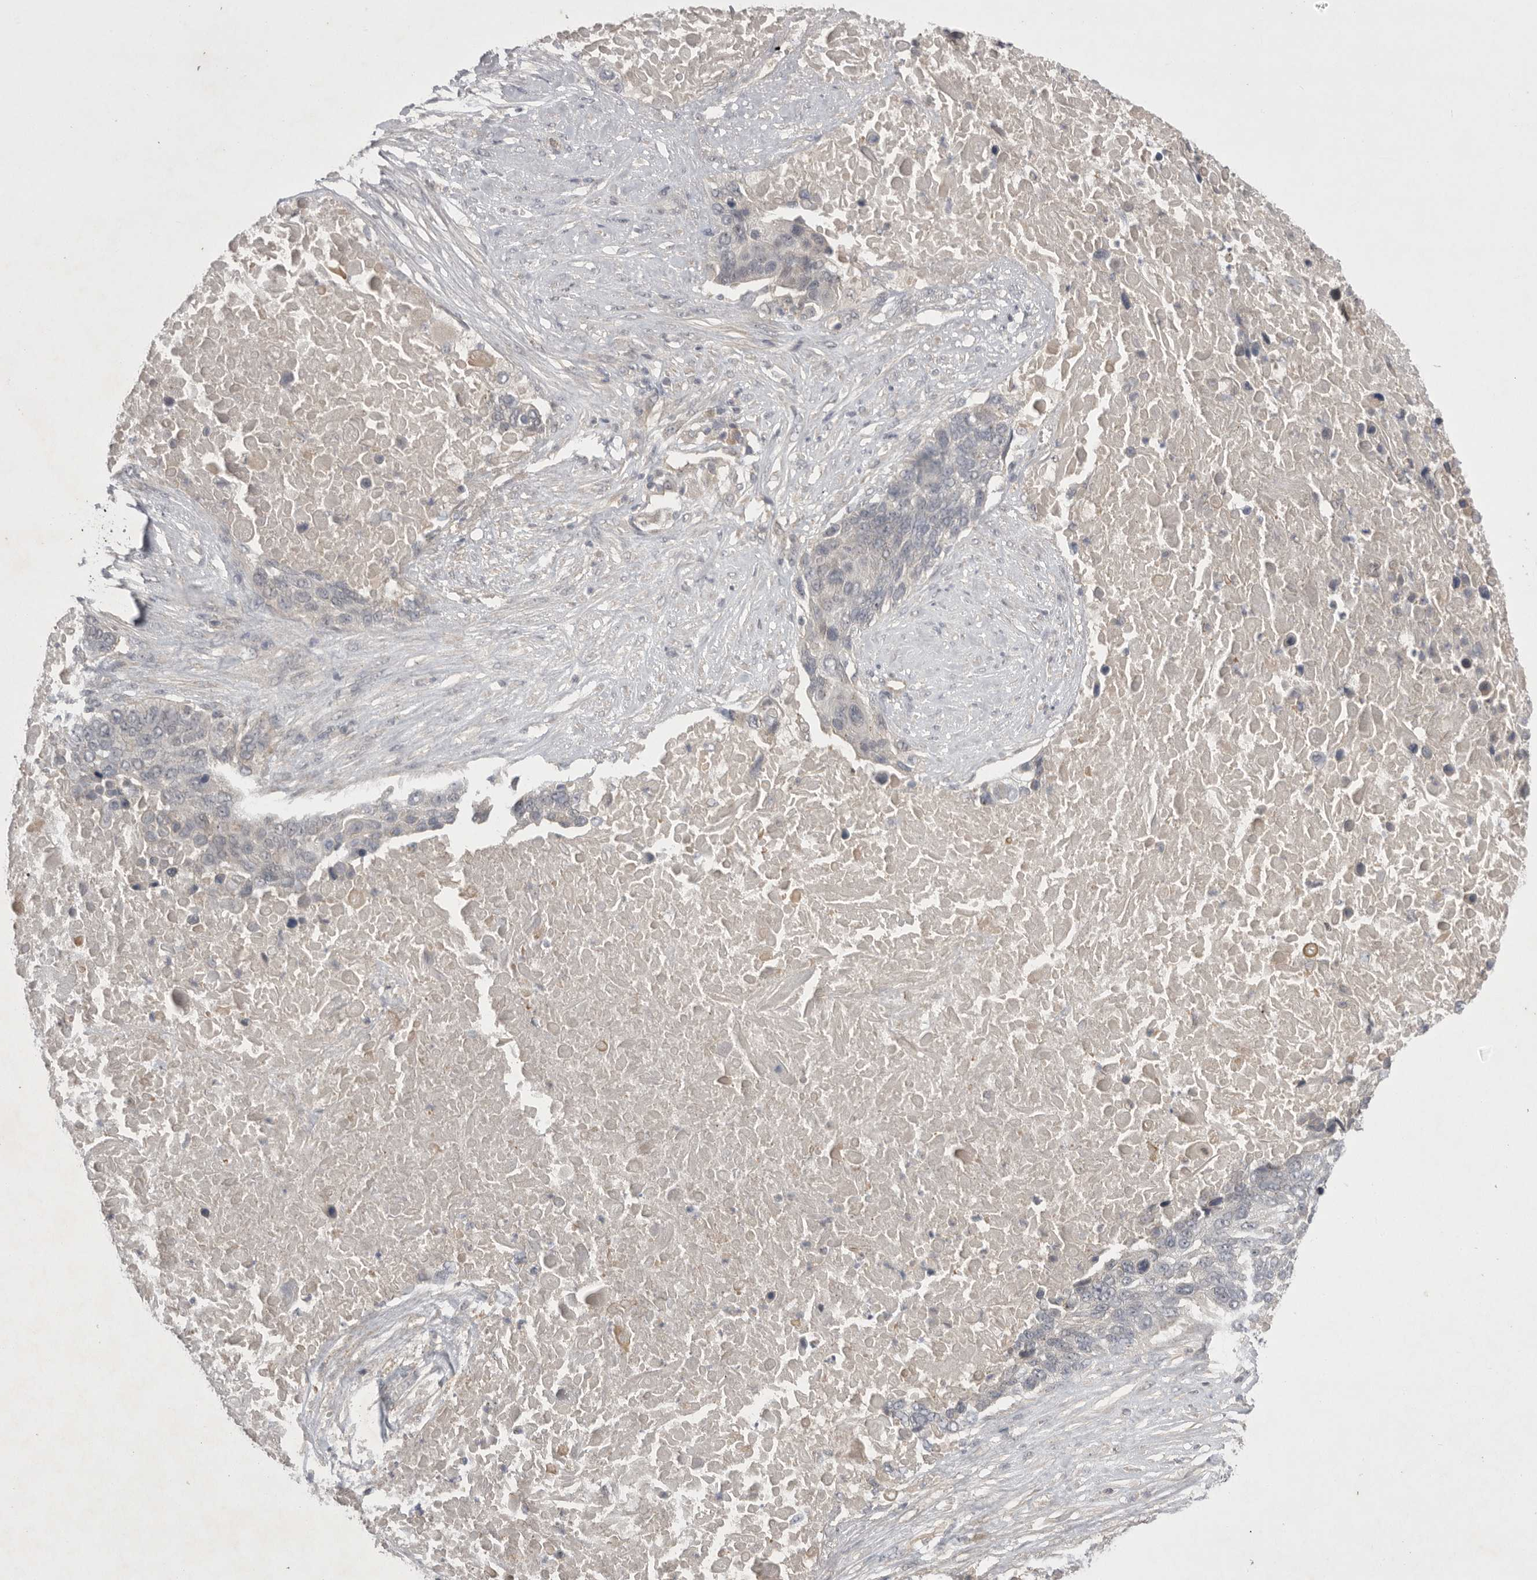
{"staining": {"intensity": "negative", "quantity": "none", "location": "none"}, "tissue": "lung cancer", "cell_type": "Tumor cells", "image_type": "cancer", "snomed": [{"axis": "morphology", "description": "Squamous cell carcinoma, NOS"}, {"axis": "topography", "description": "Lung"}], "caption": "Histopathology image shows no protein staining in tumor cells of squamous cell carcinoma (lung) tissue.", "gene": "NRCAM", "patient": {"sex": "male", "age": 66}}